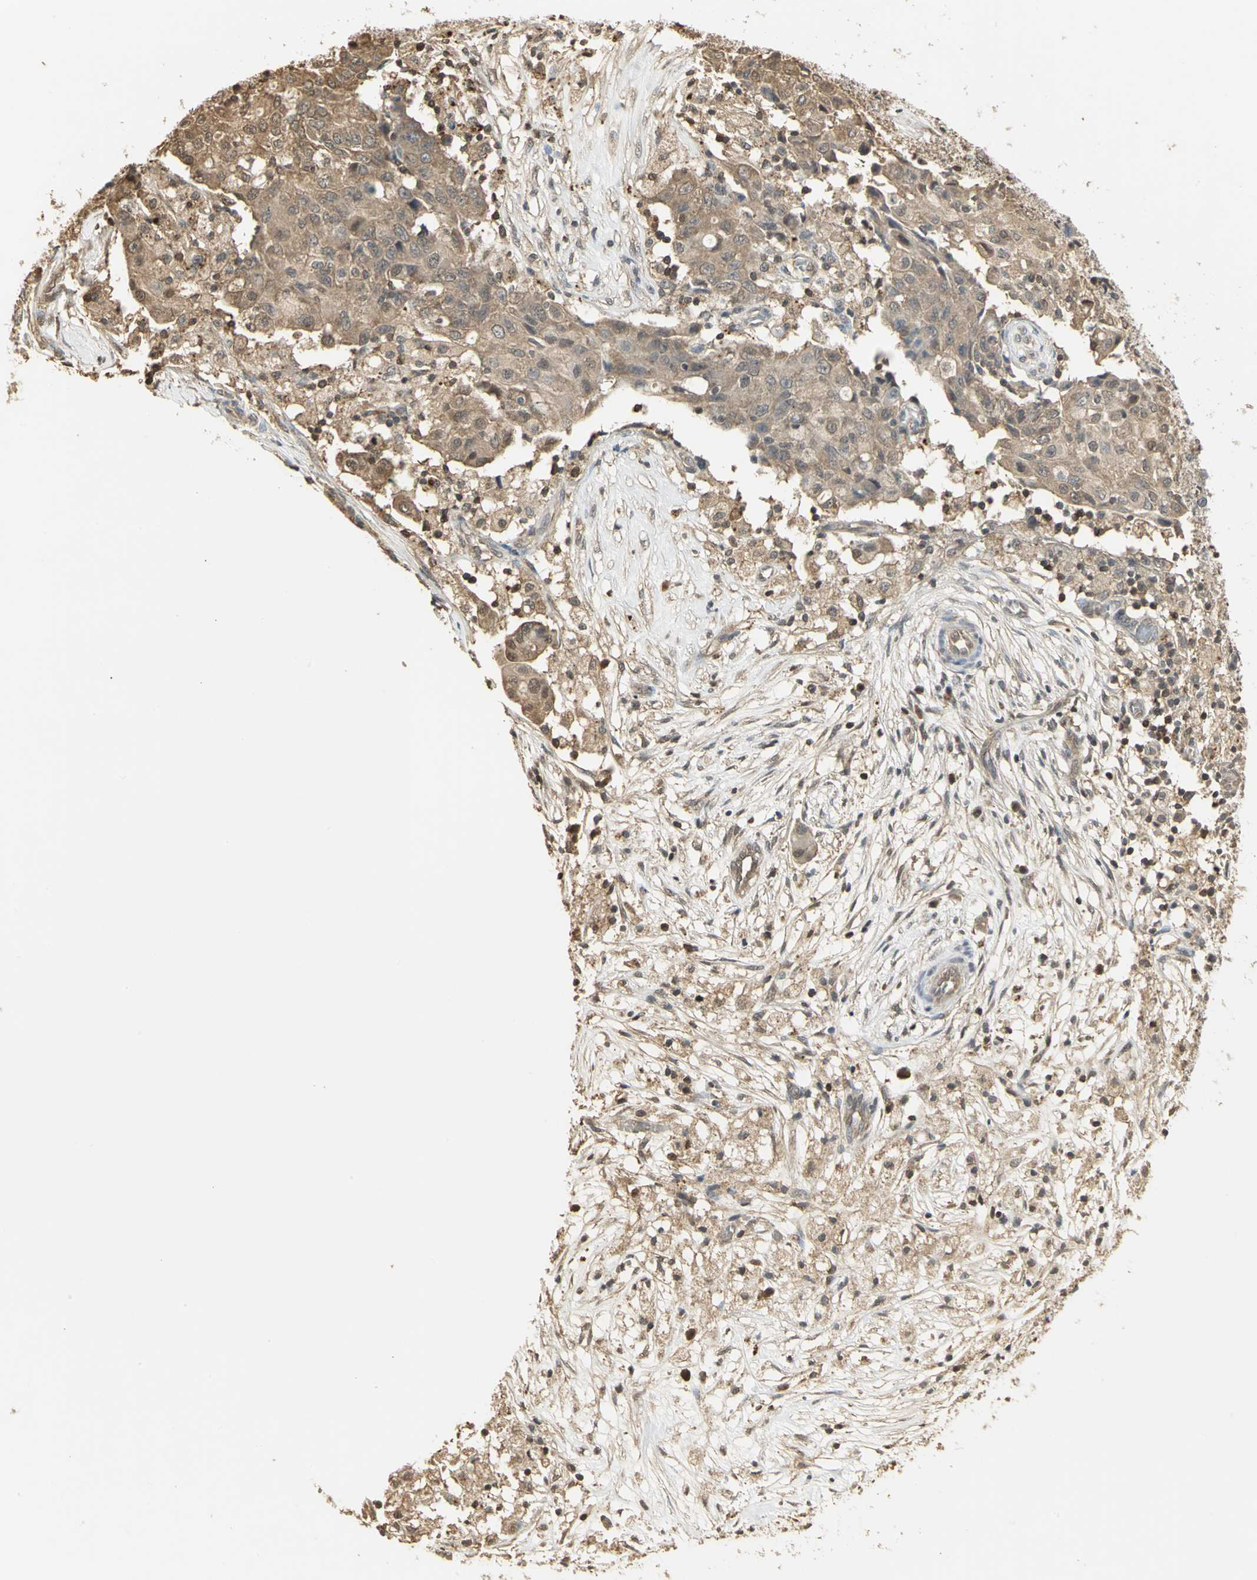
{"staining": {"intensity": "moderate", "quantity": ">75%", "location": "cytoplasmic/membranous"}, "tissue": "ovarian cancer", "cell_type": "Tumor cells", "image_type": "cancer", "snomed": [{"axis": "morphology", "description": "Carcinoma, endometroid"}, {"axis": "topography", "description": "Ovary"}], "caption": "Protein positivity by immunohistochemistry (IHC) demonstrates moderate cytoplasmic/membranous staining in about >75% of tumor cells in ovarian endometroid carcinoma.", "gene": "PARK7", "patient": {"sex": "female", "age": 42}}